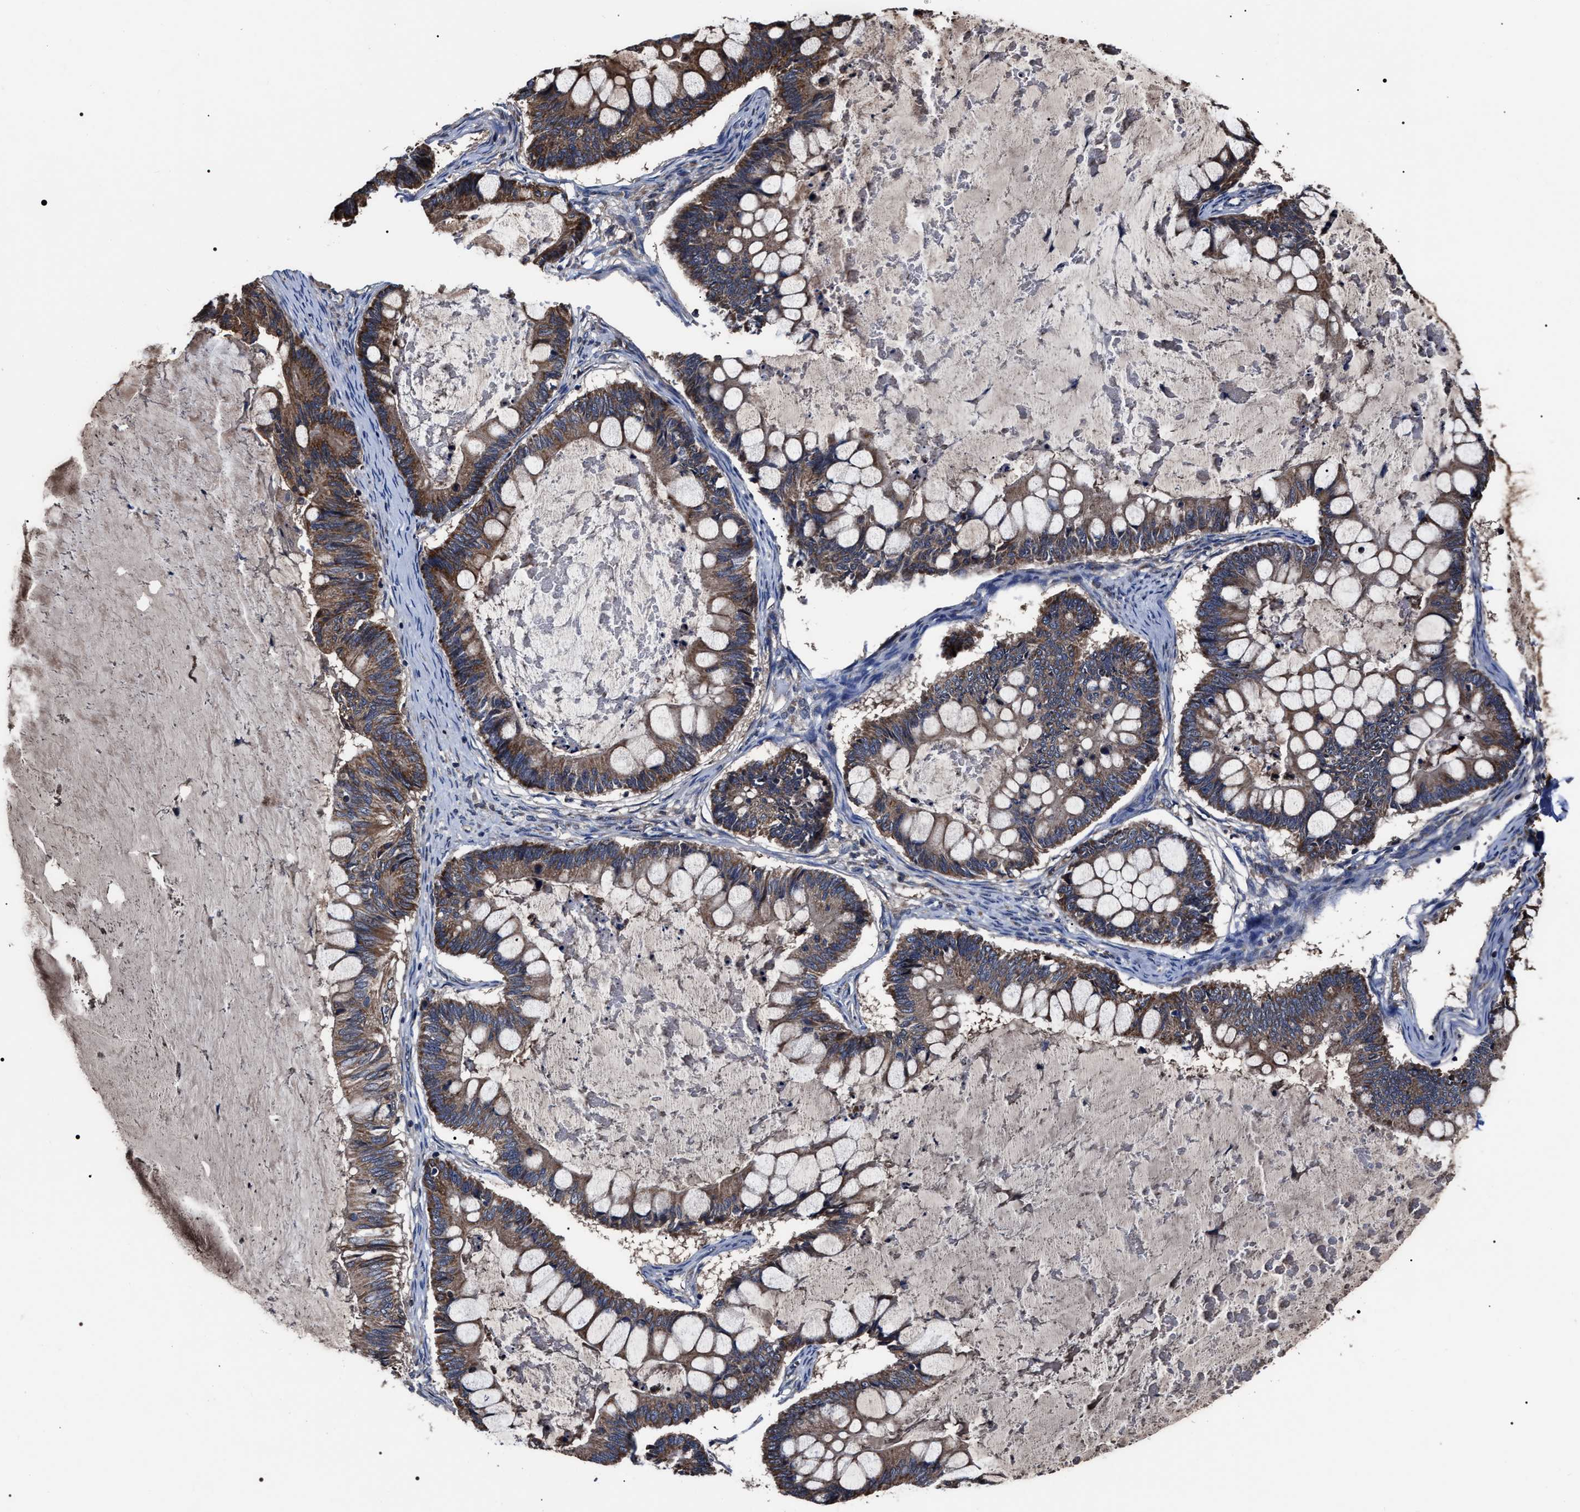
{"staining": {"intensity": "moderate", "quantity": ">75%", "location": "cytoplasmic/membranous"}, "tissue": "ovarian cancer", "cell_type": "Tumor cells", "image_type": "cancer", "snomed": [{"axis": "morphology", "description": "Cystadenocarcinoma, mucinous, NOS"}, {"axis": "topography", "description": "Ovary"}], "caption": "Ovarian cancer (mucinous cystadenocarcinoma) was stained to show a protein in brown. There is medium levels of moderate cytoplasmic/membranous staining in about >75% of tumor cells.", "gene": "MACC1", "patient": {"sex": "female", "age": 61}}